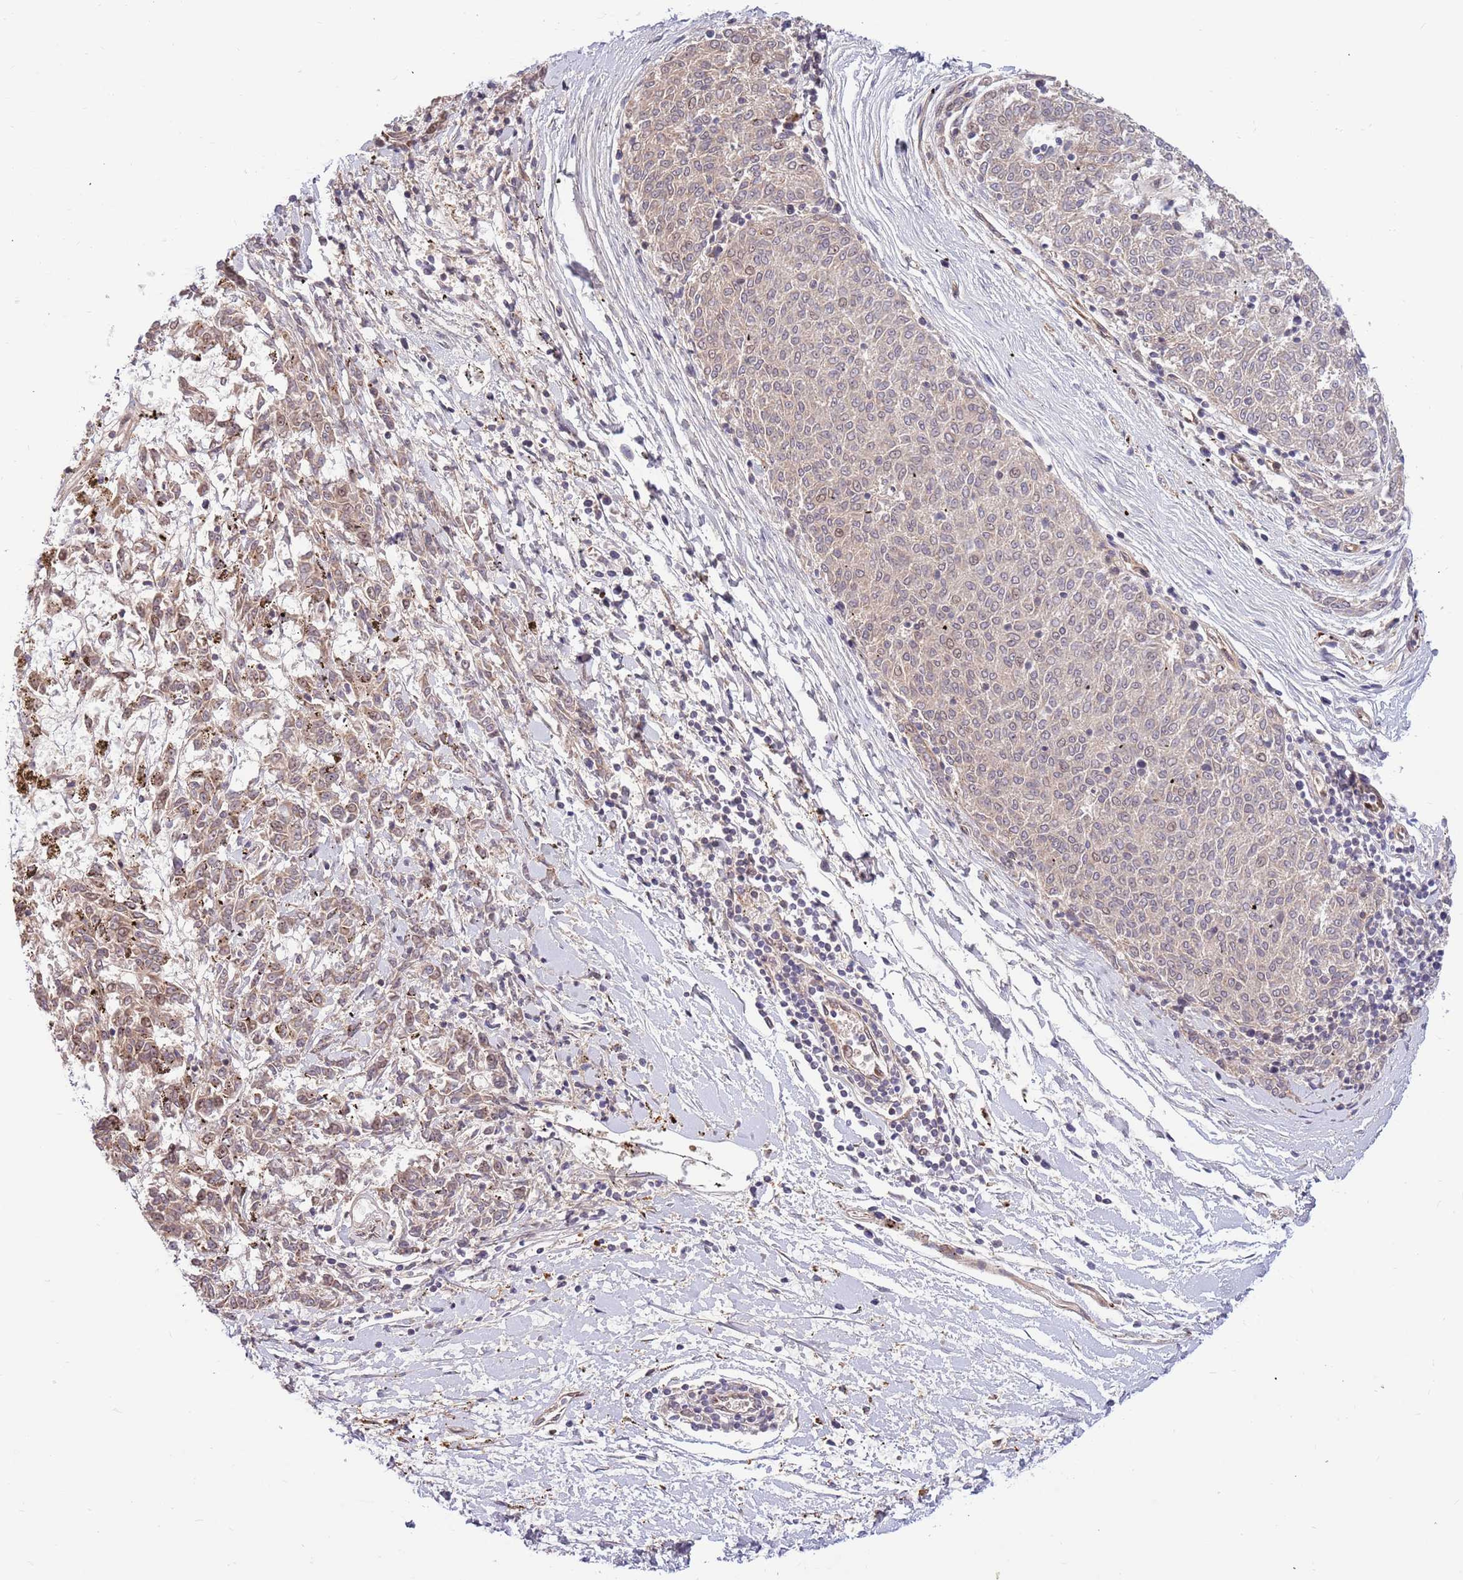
{"staining": {"intensity": "negative", "quantity": "none", "location": "none"}, "tissue": "melanoma", "cell_type": "Tumor cells", "image_type": "cancer", "snomed": [{"axis": "morphology", "description": "Malignant melanoma, NOS"}, {"axis": "topography", "description": "Skin"}], "caption": "The IHC photomicrograph has no significant staining in tumor cells of malignant melanoma tissue.", "gene": "HAUS3", "patient": {"sex": "female", "age": 72}}